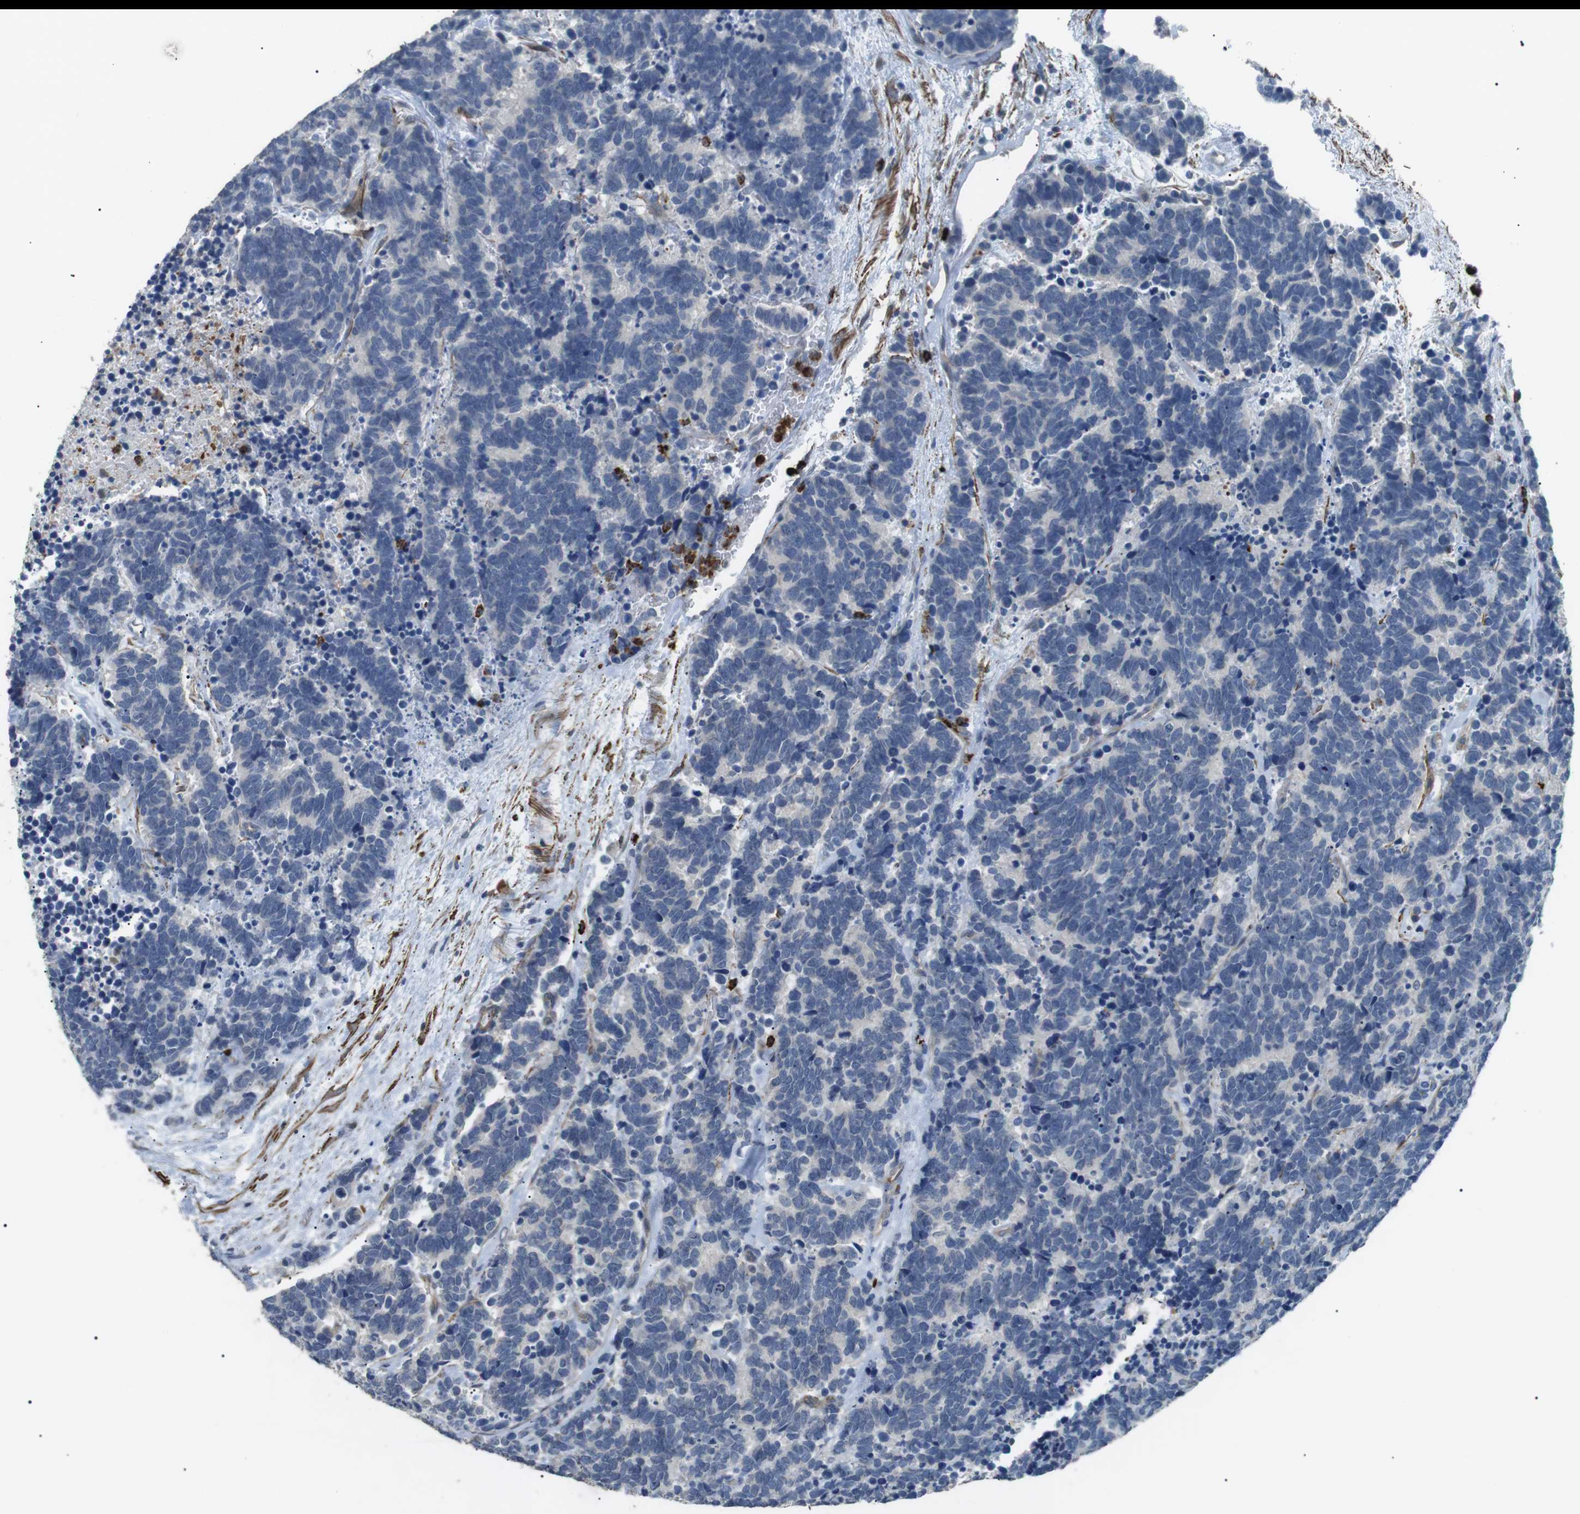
{"staining": {"intensity": "negative", "quantity": "none", "location": "none"}, "tissue": "carcinoid", "cell_type": "Tumor cells", "image_type": "cancer", "snomed": [{"axis": "morphology", "description": "Carcinoma, NOS"}, {"axis": "morphology", "description": "Carcinoid, malignant, NOS"}, {"axis": "topography", "description": "Urinary bladder"}], "caption": "Immunohistochemistry (IHC) photomicrograph of neoplastic tissue: human carcinoma stained with DAB demonstrates no significant protein expression in tumor cells.", "gene": "GZMM", "patient": {"sex": "male", "age": 57}}